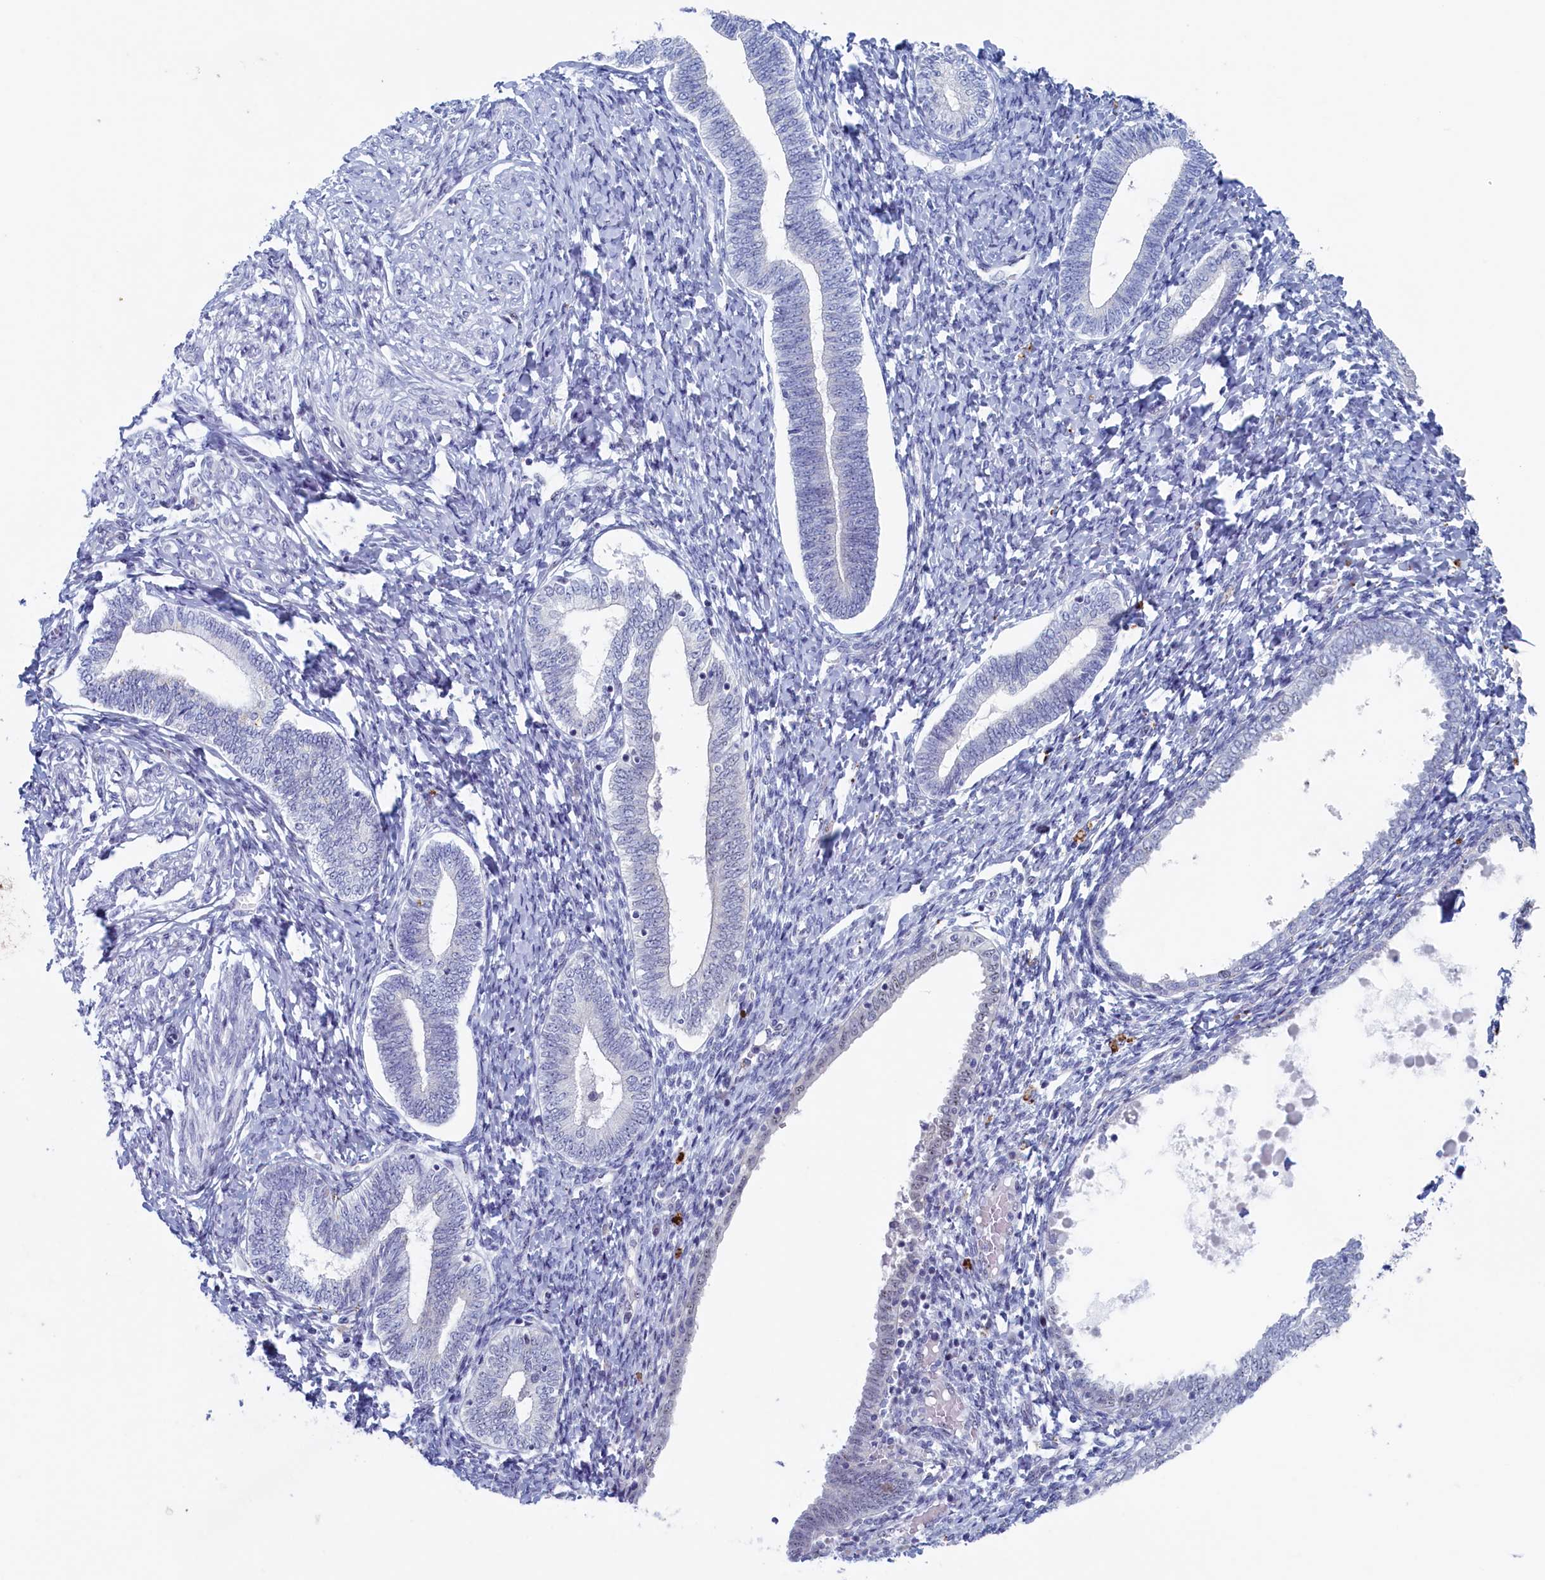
{"staining": {"intensity": "negative", "quantity": "none", "location": "none"}, "tissue": "endometrium", "cell_type": "Cells in endometrial stroma", "image_type": "normal", "snomed": [{"axis": "morphology", "description": "Normal tissue, NOS"}, {"axis": "topography", "description": "Endometrium"}], "caption": "Cells in endometrial stroma are negative for protein expression in benign human endometrium. The staining is performed using DAB (3,3'-diaminobenzidine) brown chromogen with nuclei counter-stained in using hematoxylin.", "gene": "WDR76", "patient": {"sex": "female", "age": 72}}